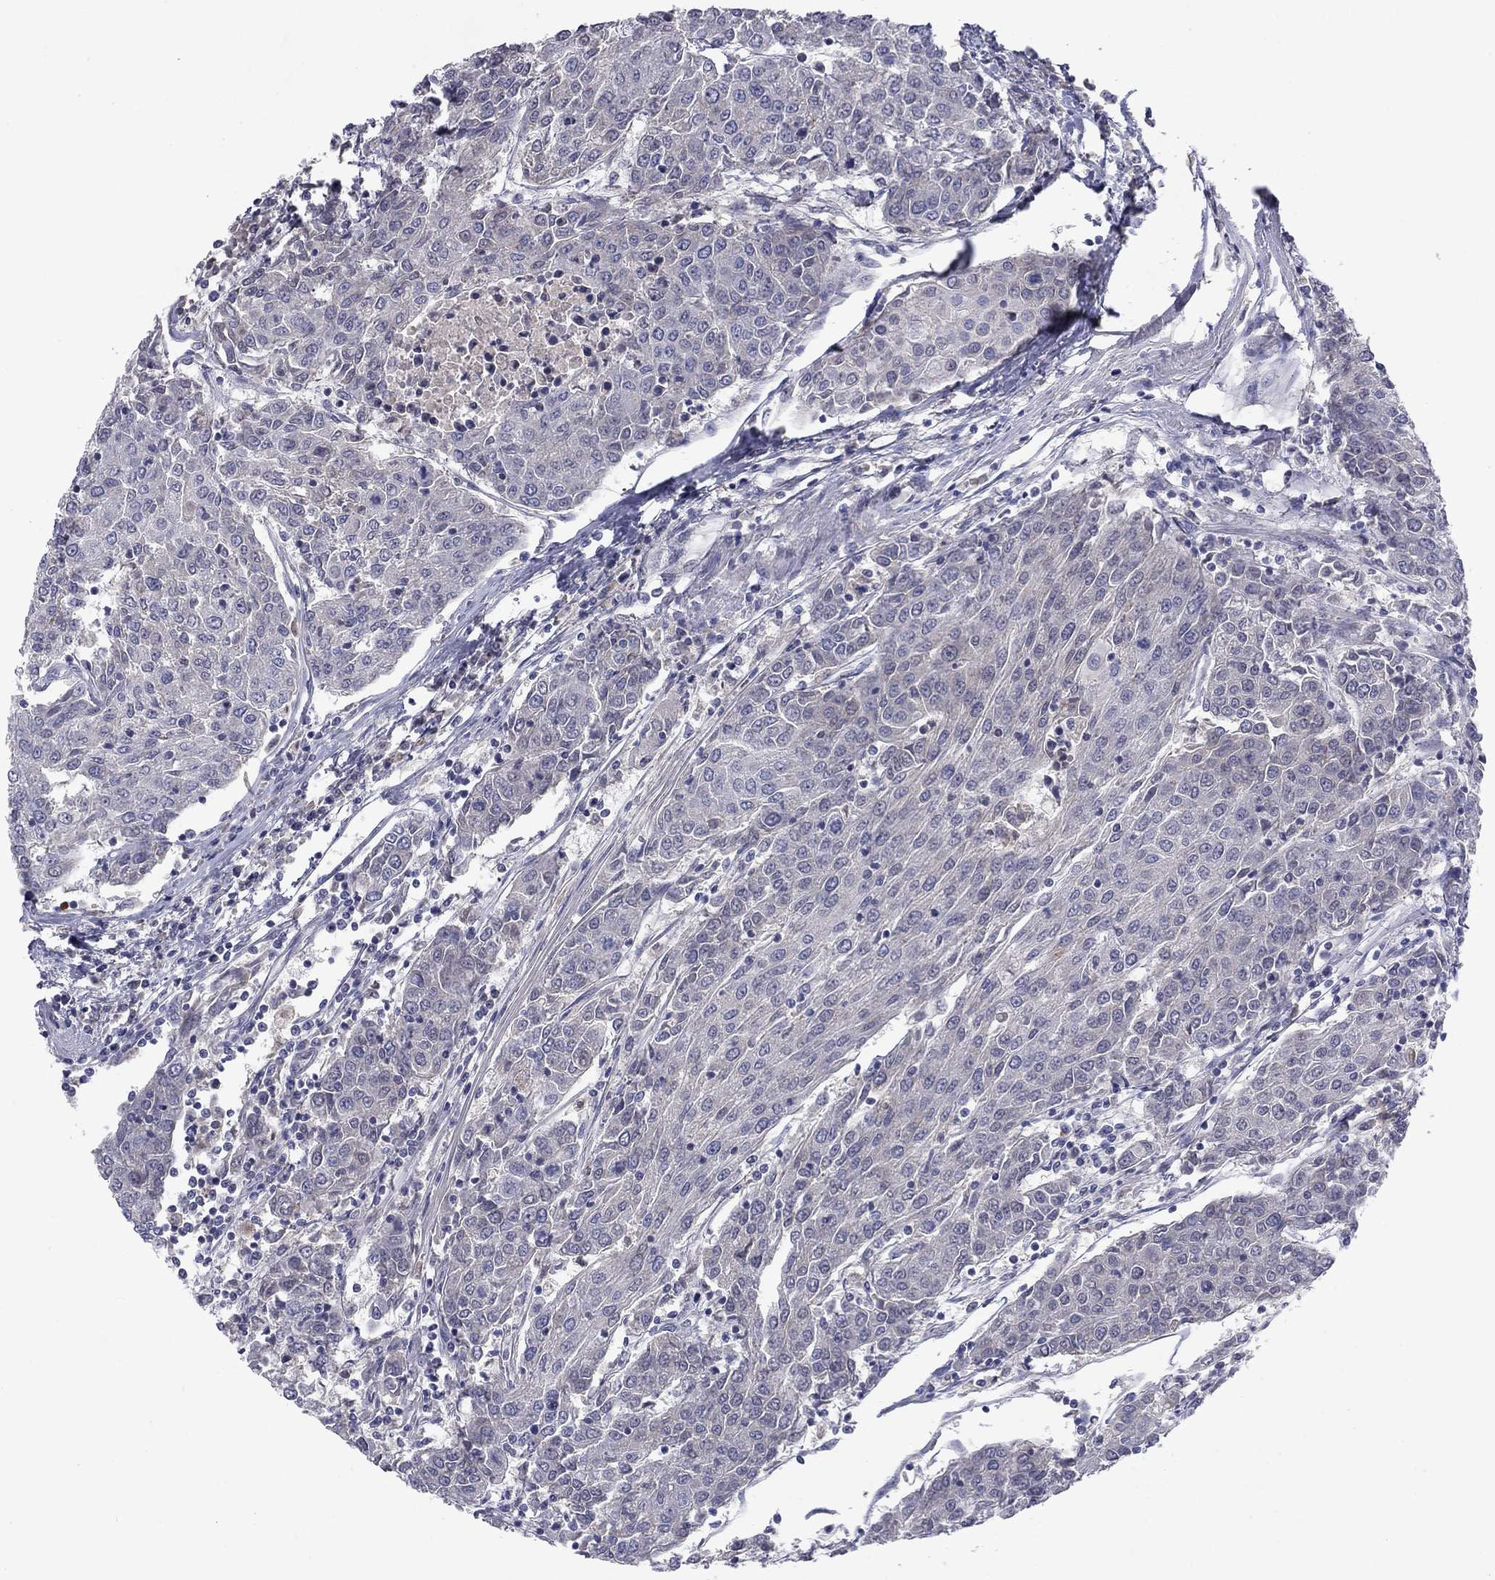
{"staining": {"intensity": "negative", "quantity": "none", "location": "none"}, "tissue": "urothelial cancer", "cell_type": "Tumor cells", "image_type": "cancer", "snomed": [{"axis": "morphology", "description": "Urothelial carcinoma, High grade"}, {"axis": "topography", "description": "Urinary bladder"}], "caption": "Histopathology image shows no protein staining in tumor cells of high-grade urothelial carcinoma tissue.", "gene": "CACNA1A", "patient": {"sex": "female", "age": 85}}